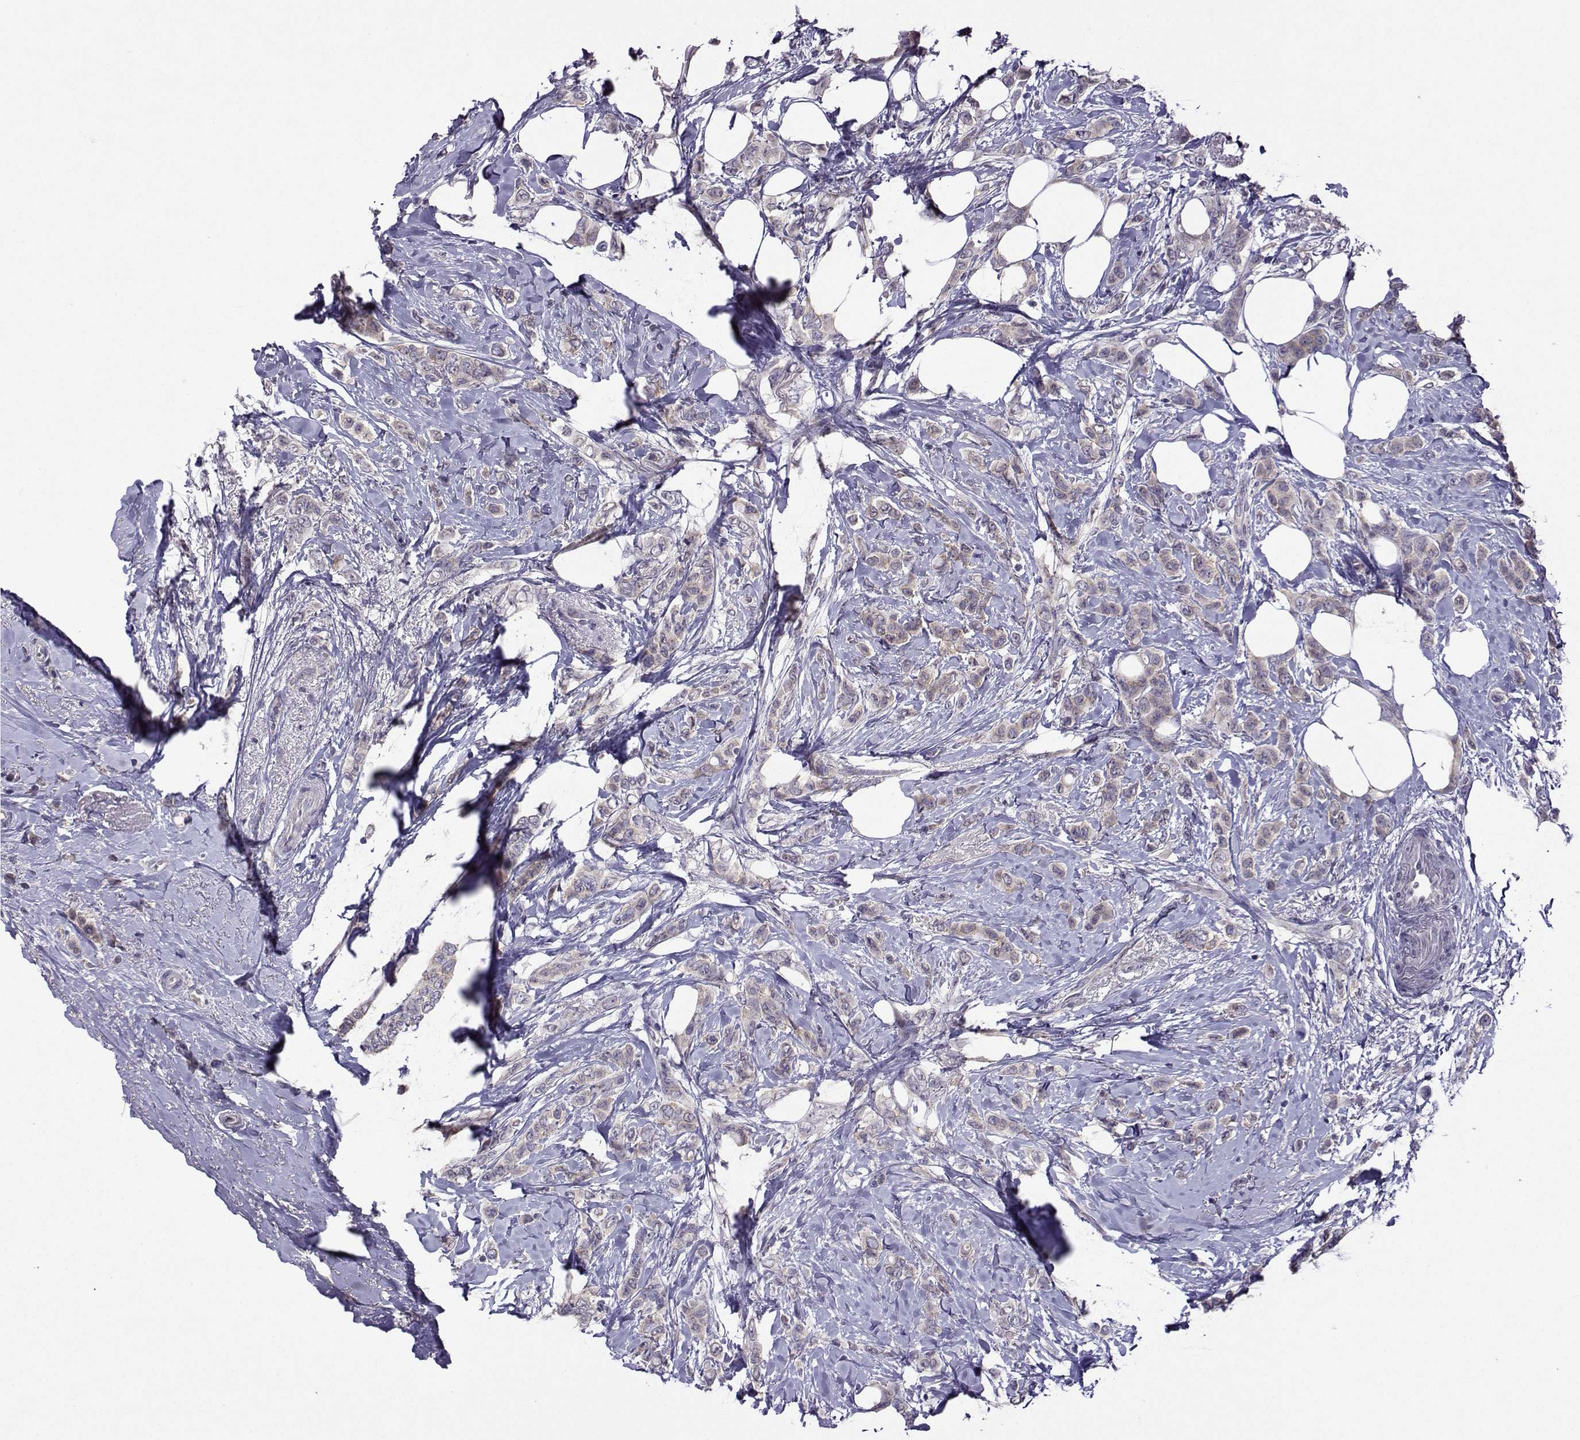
{"staining": {"intensity": "weak", "quantity": ">75%", "location": "cytoplasmic/membranous"}, "tissue": "breast cancer", "cell_type": "Tumor cells", "image_type": "cancer", "snomed": [{"axis": "morphology", "description": "Lobular carcinoma"}, {"axis": "topography", "description": "Breast"}], "caption": "Breast lobular carcinoma stained with a brown dye exhibits weak cytoplasmic/membranous positive staining in approximately >75% of tumor cells.", "gene": "DDX20", "patient": {"sex": "female", "age": 66}}